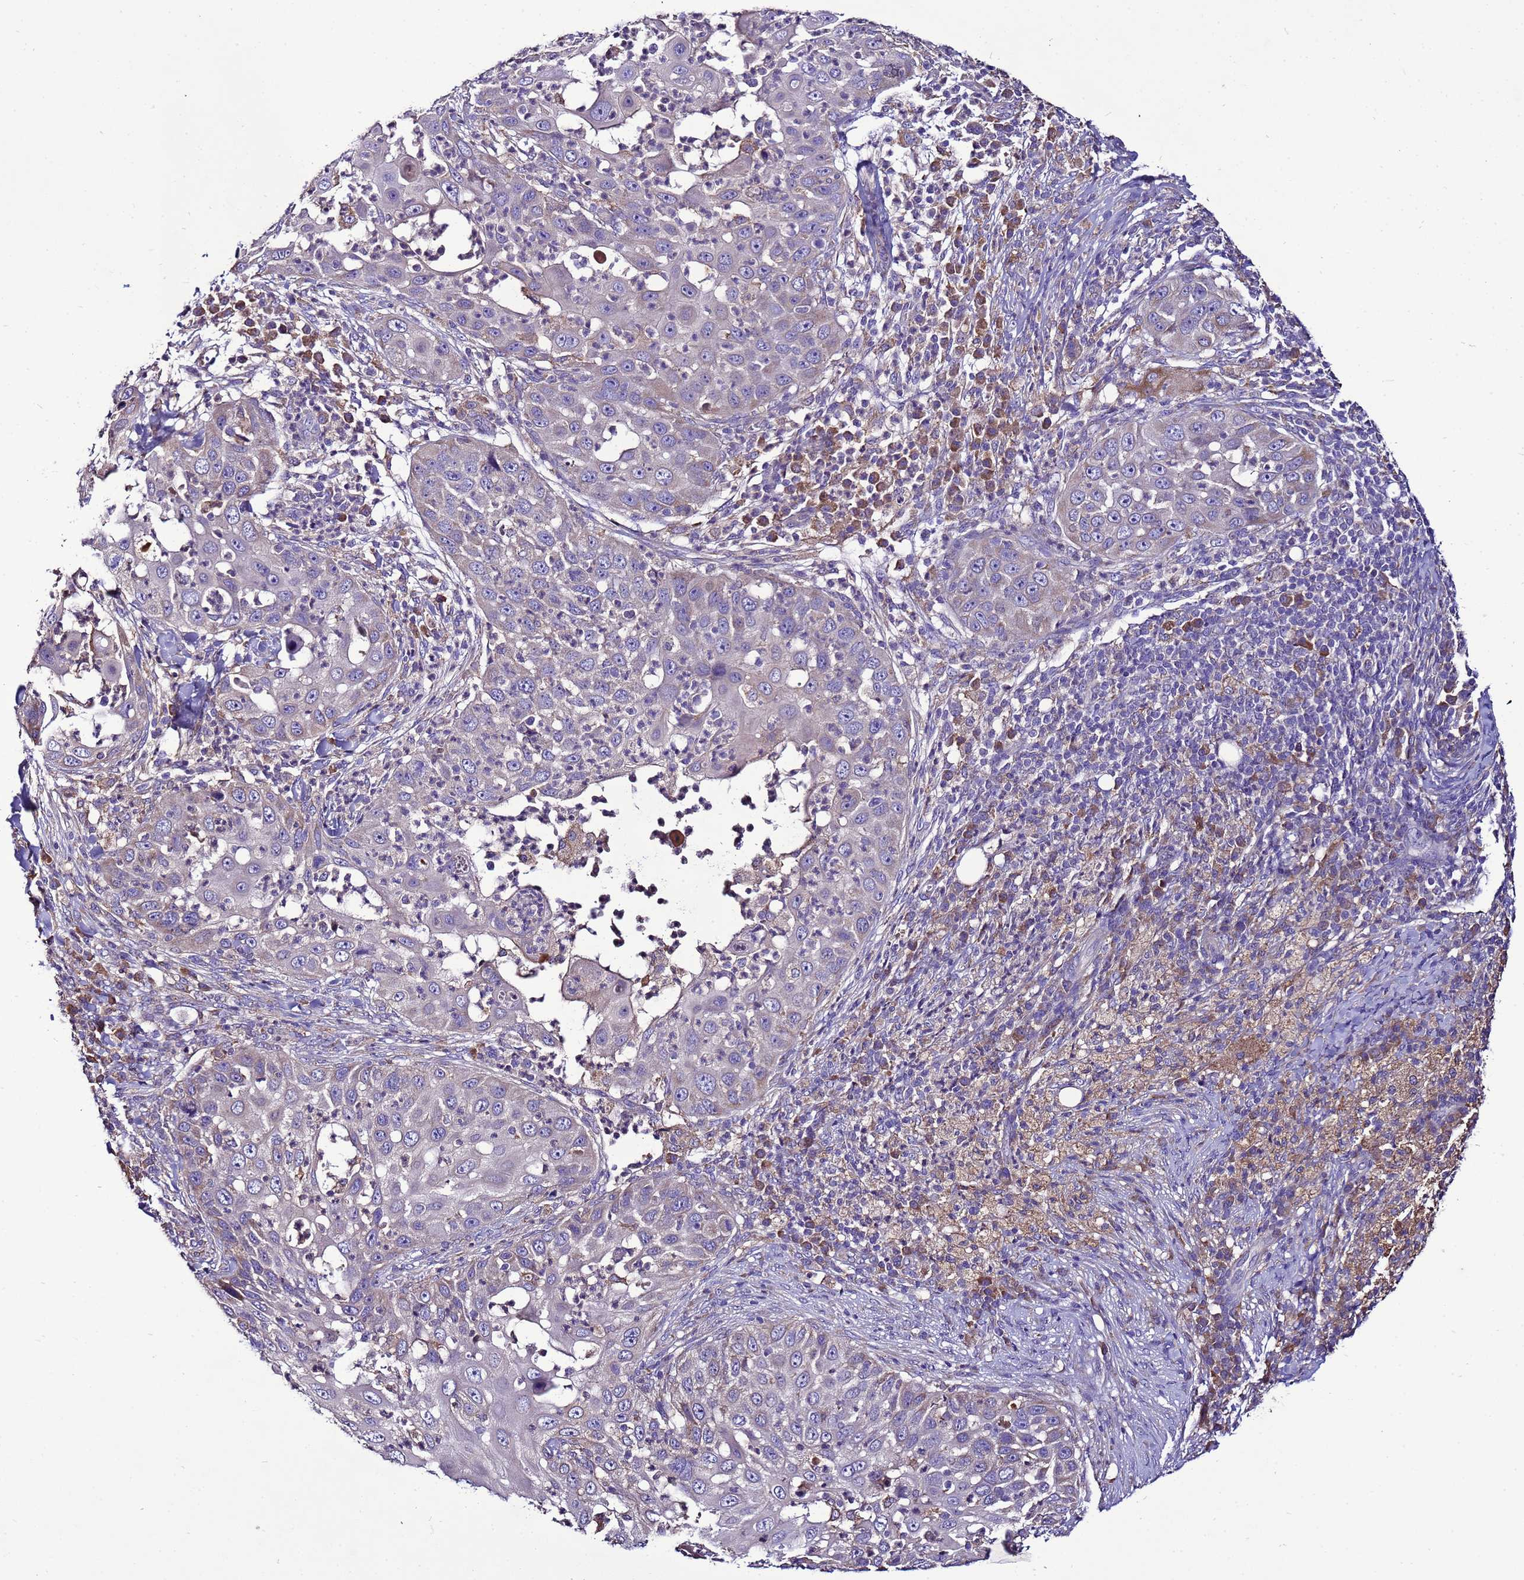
{"staining": {"intensity": "weak", "quantity": "<25%", "location": "cytoplasmic/membranous"}, "tissue": "skin cancer", "cell_type": "Tumor cells", "image_type": "cancer", "snomed": [{"axis": "morphology", "description": "Squamous cell carcinoma, NOS"}, {"axis": "topography", "description": "Skin"}], "caption": "The IHC micrograph has no significant expression in tumor cells of skin cancer tissue. (DAB (3,3'-diaminobenzidine) IHC with hematoxylin counter stain).", "gene": "ANTKMT", "patient": {"sex": "female", "age": 44}}